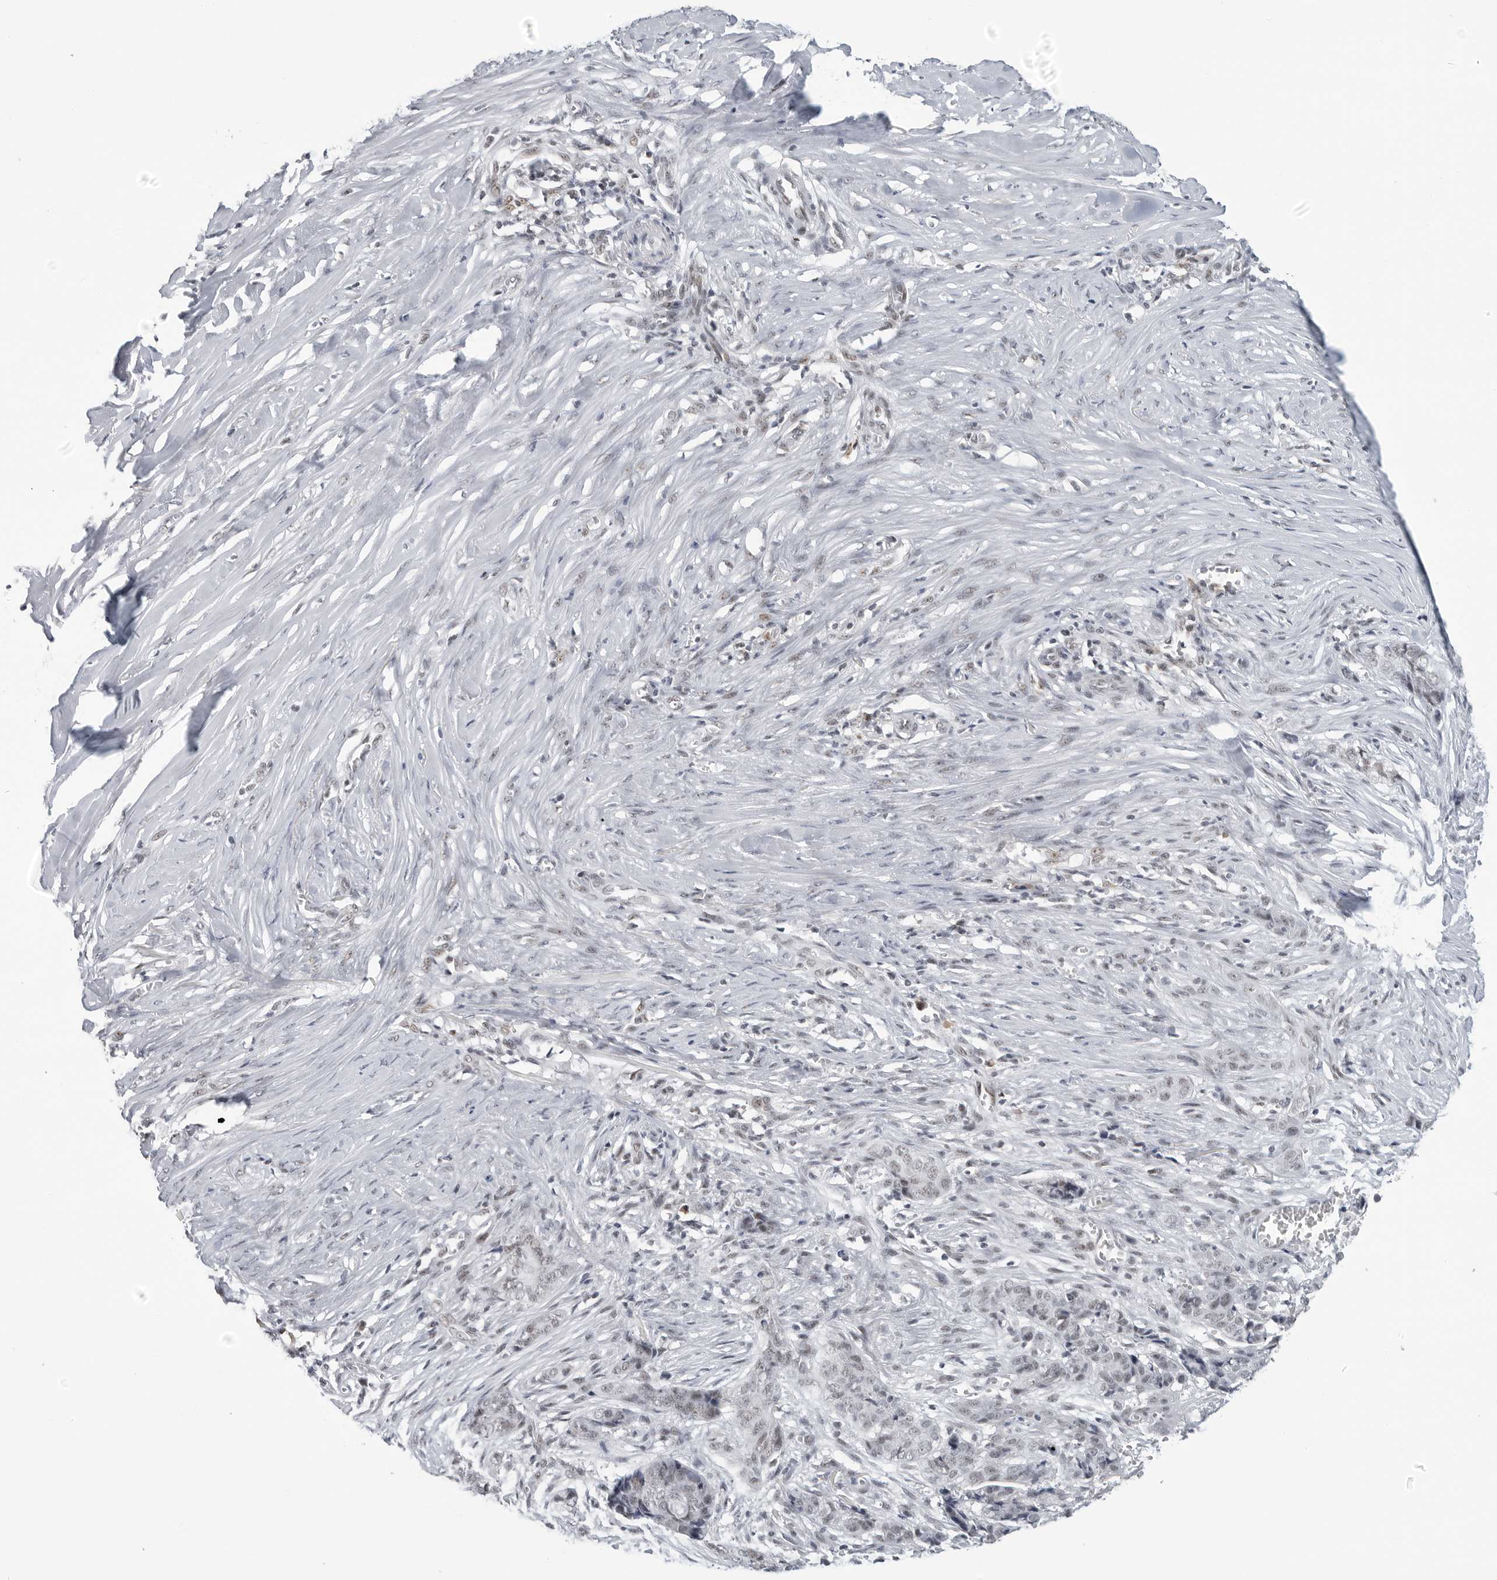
{"staining": {"intensity": "weak", "quantity": "<25%", "location": "nuclear"}, "tissue": "skin cancer", "cell_type": "Tumor cells", "image_type": "cancer", "snomed": [{"axis": "morphology", "description": "Basal cell carcinoma"}, {"axis": "topography", "description": "Skin"}], "caption": "This is an immunohistochemistry (IHC) photomicrograph of human skin cancer (basal cell carcinoma). There is no staining in tumor cells.", "gene": "WRAP53", "patient": {"sex": "female", "age": 64}}